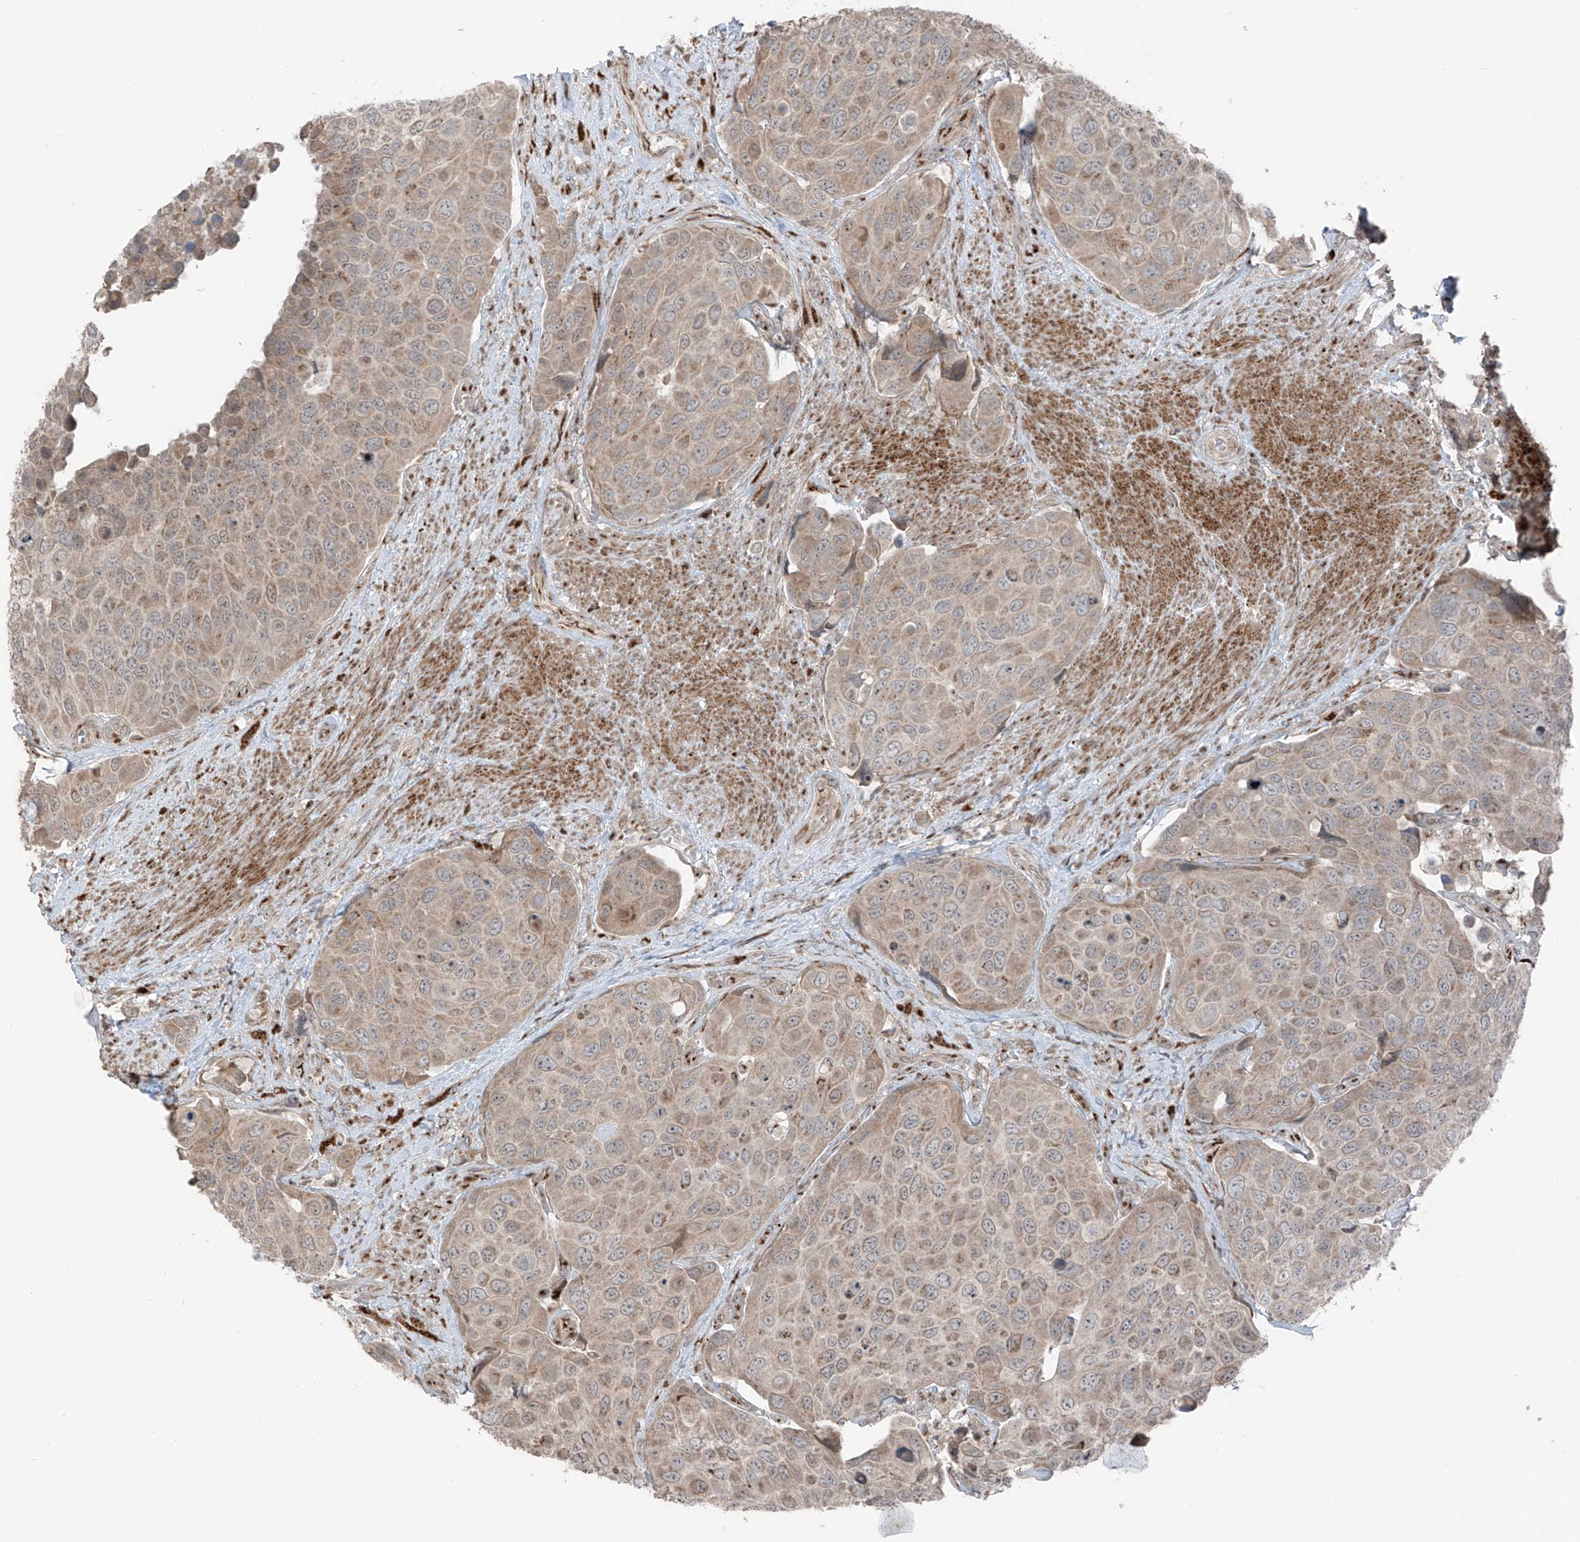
{"staining": {"intensity": "weak", "quantity": ">75%", "location": "cytoplasmic/membranous"}, "tissue": "urothelial cancer", "cell_type": "Tumor cells", "image_type": "cancer", "snomed": [{"axis": "morphology", "description": "Urothelial carcinoma, High grade"}, {"axis": "topography", "description": "Urinary bladder"}], "caption": "High-grade urothelial carcinoma stained for a protein exhibits weak cytoplasmic/membranous positivity in tumor cells.", "gene": "ERLEC1", "patient": {"sex": "male", "age": 74}}